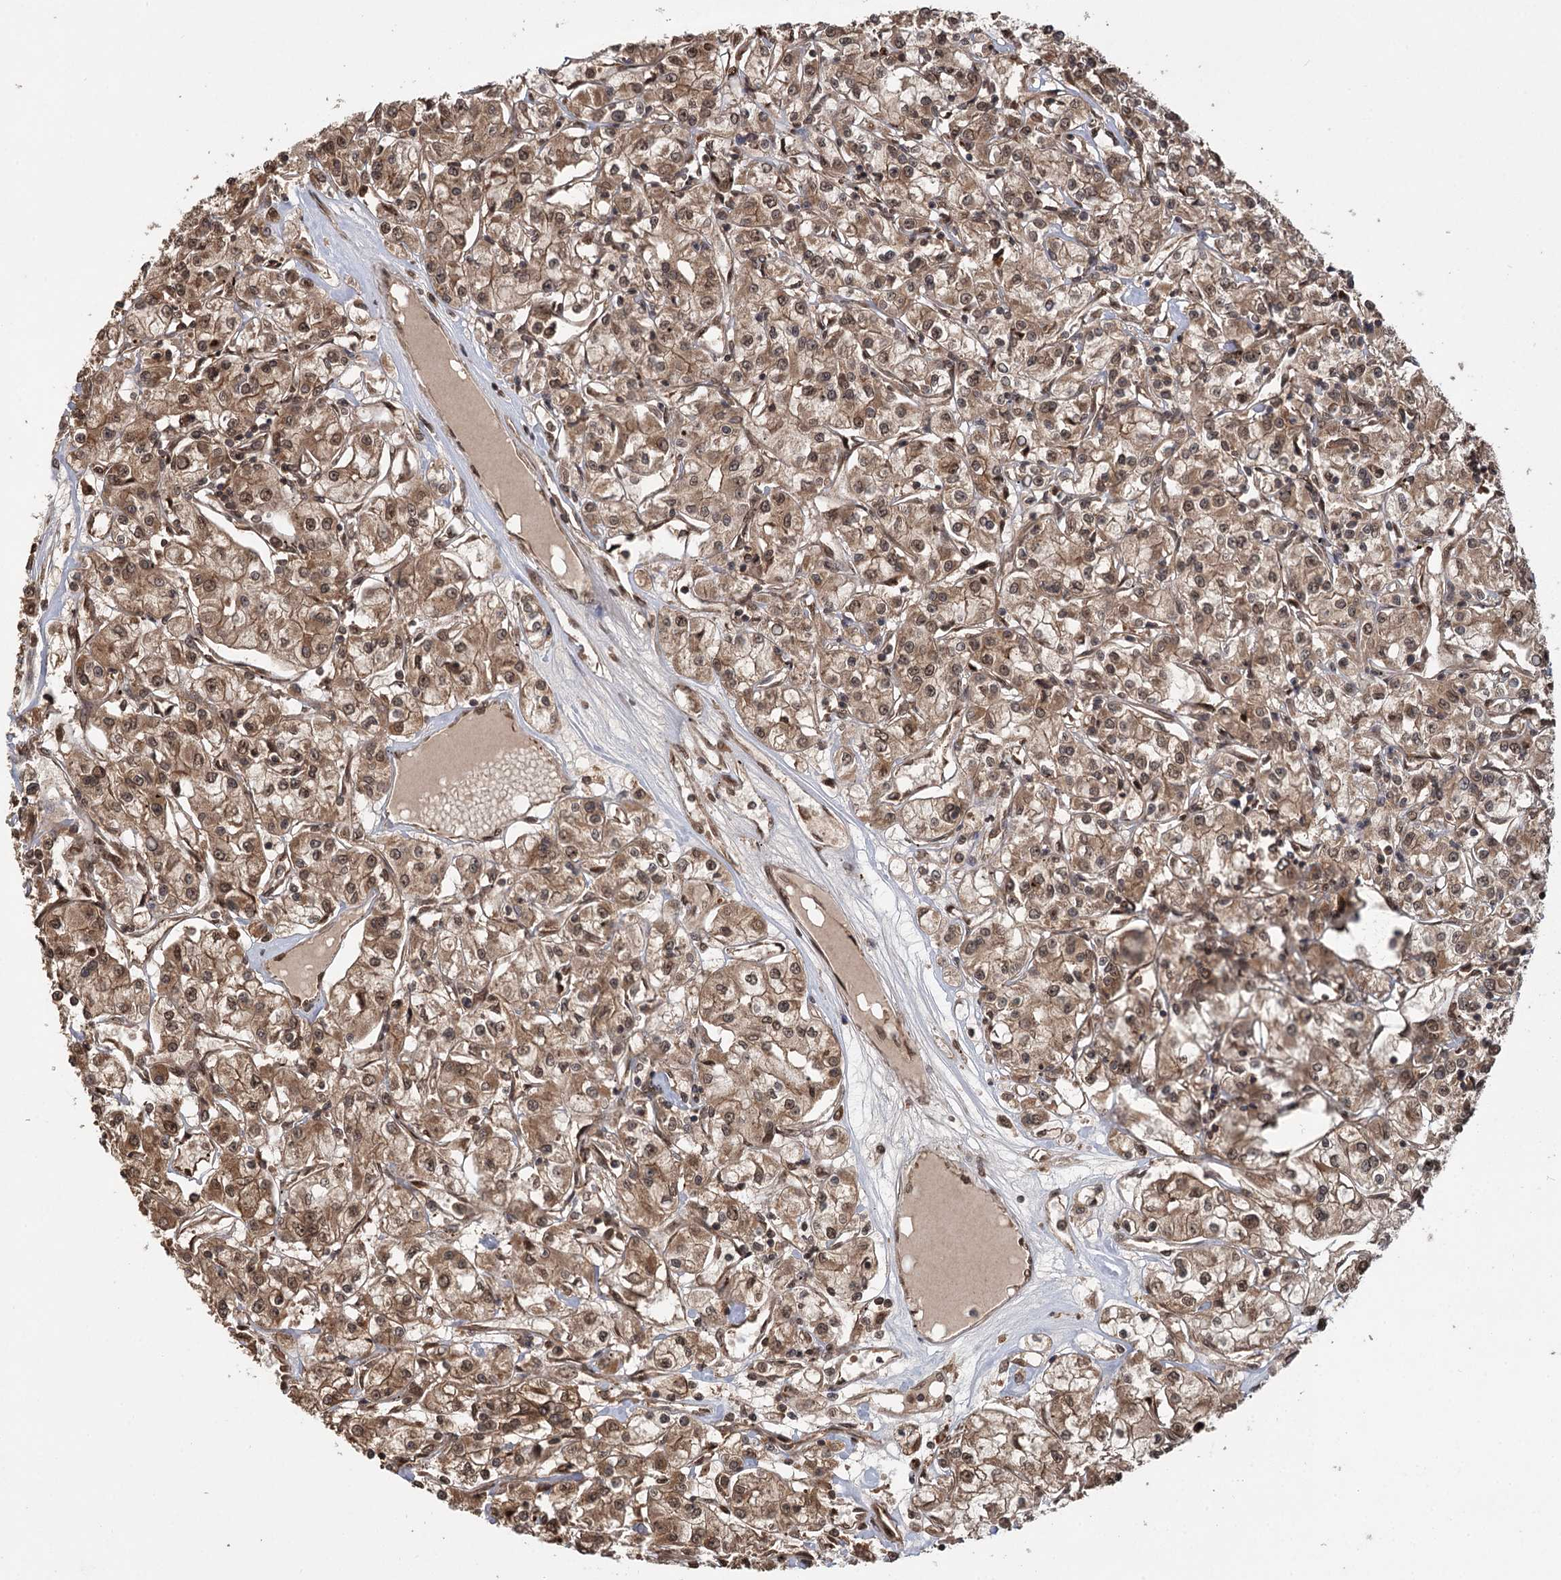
{"staining": {"intensity": "moderate", "quantity": ">75%", "location": "cytoplasmic/membranous,nuclear"}, "tissue": "renal cancer", "cell_type": "Tumor cells", "image_type": "cancer", "snomed": [{"axis": "morphology", "description": "Adenocarcinoma, NOS"}, {"axis": "topography", "description": "Kidney"}], "caption": "Brown immunohistochemical staining in human renal adenocarcinoma reveals moderate cytoplasmic/membranous and nuclear positivity in about >75% of tumor cells. (DAB = brown stain, brightfield microscopy at high magnification).", "gene": "N6AMT1", "patient": {"sex": "female", "age": 59}}